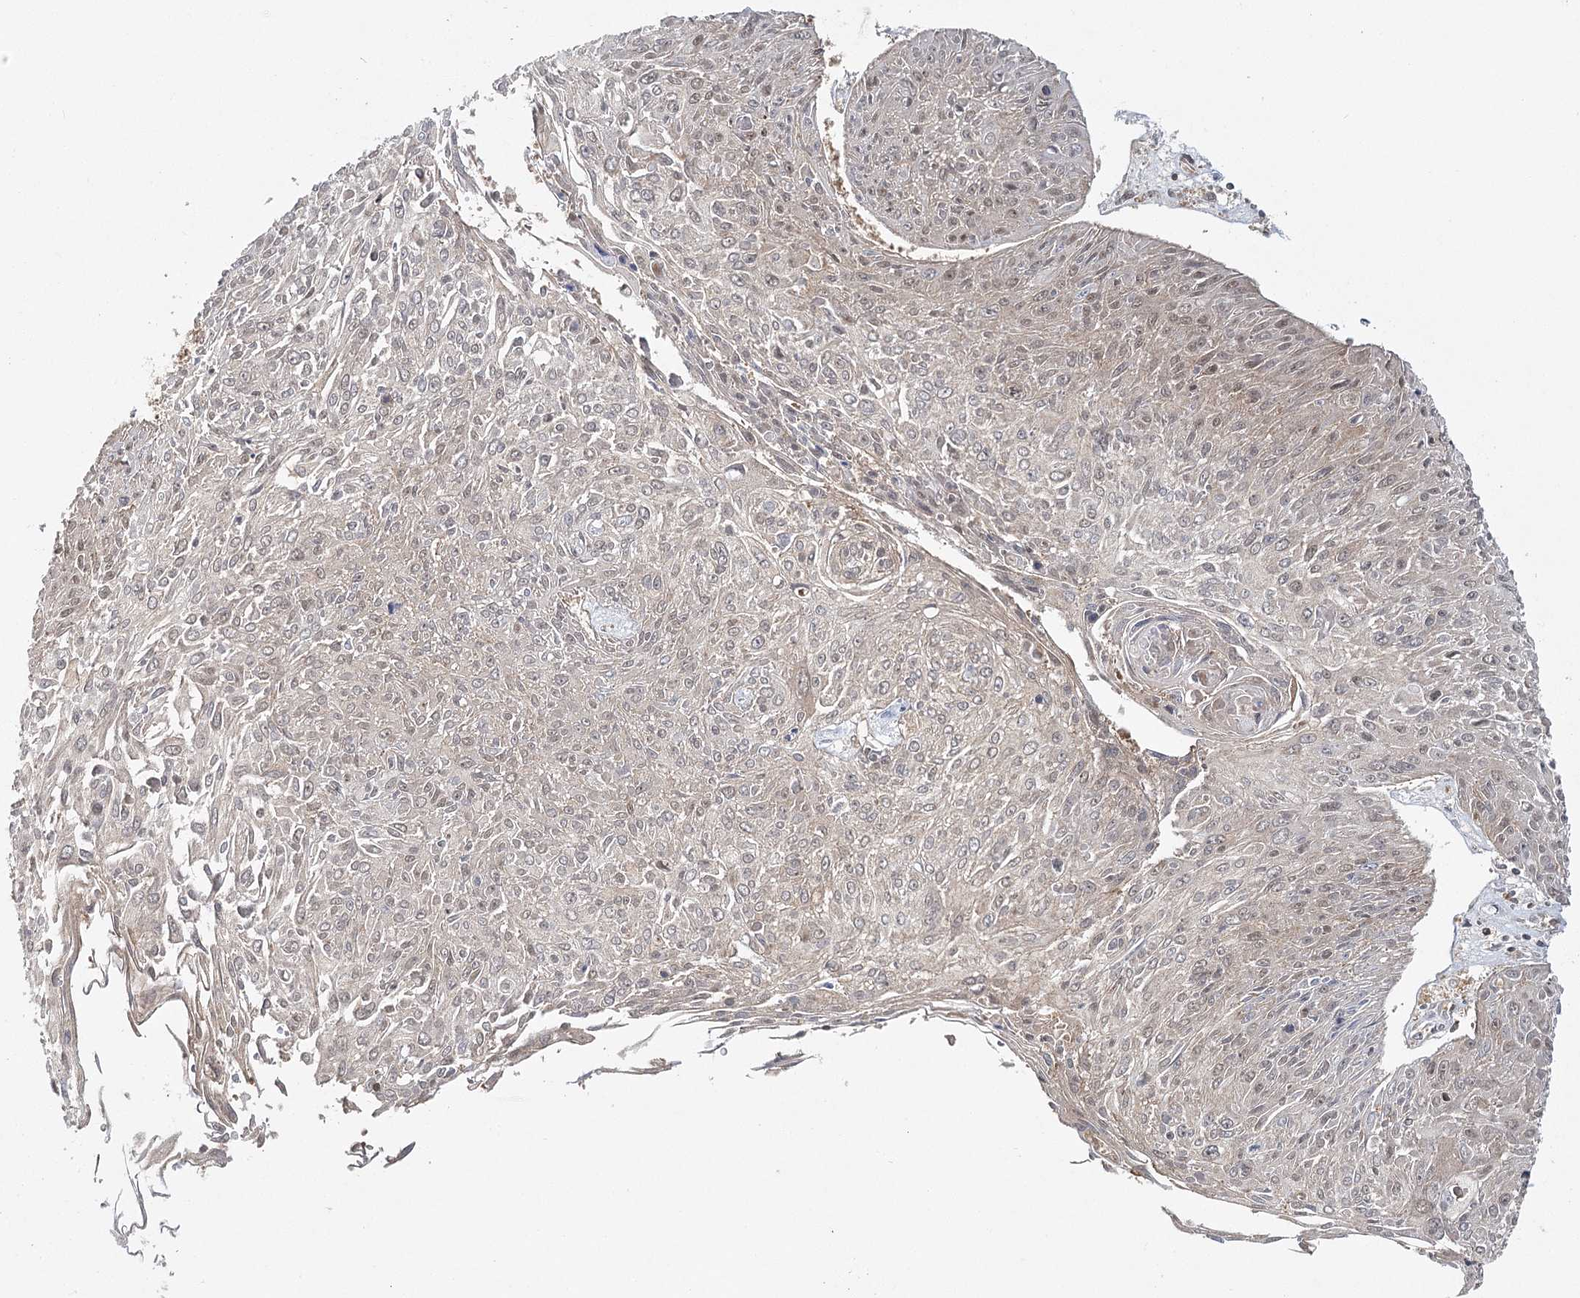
{"staining": {"intensity": "weak", "quantity": "25%-75%", "location": "cytoplasmic/membranous,nuclear"}, "tissue": "cervical cancer", "cell_type": "Tumor cells", "image_type": "cancer", "snomed": [{"axis": "morphology", "description": "Squamous cell carcinoma, NOS"}, {"axis": "topography", "description": "Cervix"}], "caption": "The histopathology image demonstrates immunohistochemical staining of cervical squamous cell carcinoma. There is weak cytoplasmic/membranous and nuclear expression is present in approximately 25%-75% of tumor cells. Immunohistochemistry stains the protein of interest in brown and the nuclei are stained blue.", "gene": "FAM120B", "patient": {"sex": "female", "age": 51}}